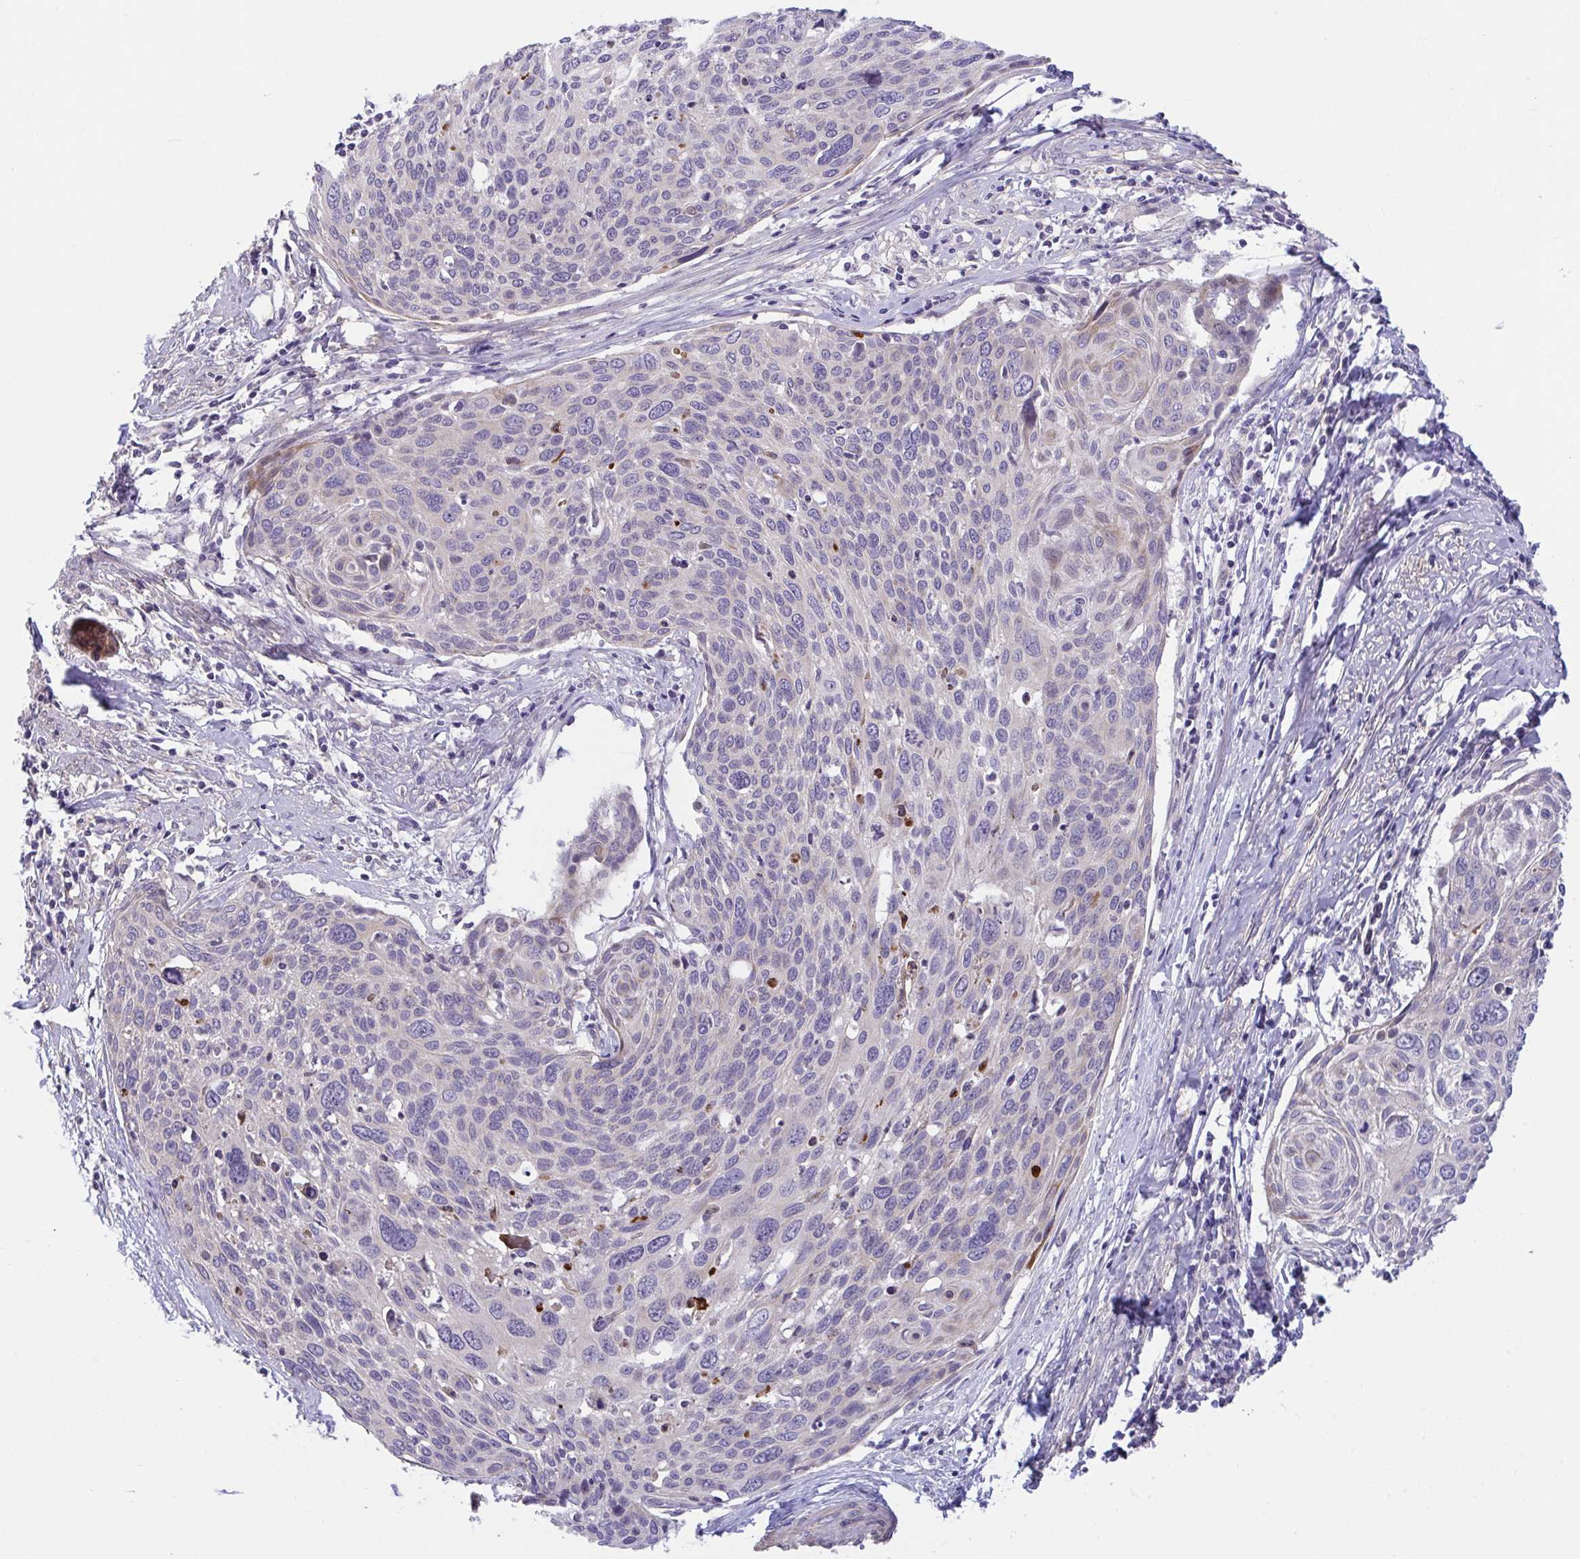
{"staining": {"intensity": "negative", "quantity": "none", "location": "none"}, "tissue": "cervical cancer", "cell_type": "Tumor cells", "image_type": "cancer", "snomed": [{"axis": "morphology", "description": "Squamous cell carcinoma, NOS"}, {"axis": "topography", "description": "Cervix"}], "caption": "Image shows no protein positivity in tumor cells of cervical cancer tissue.", "gene": "RHOXF1", "patient": {"sex": "female", "age": 49}}